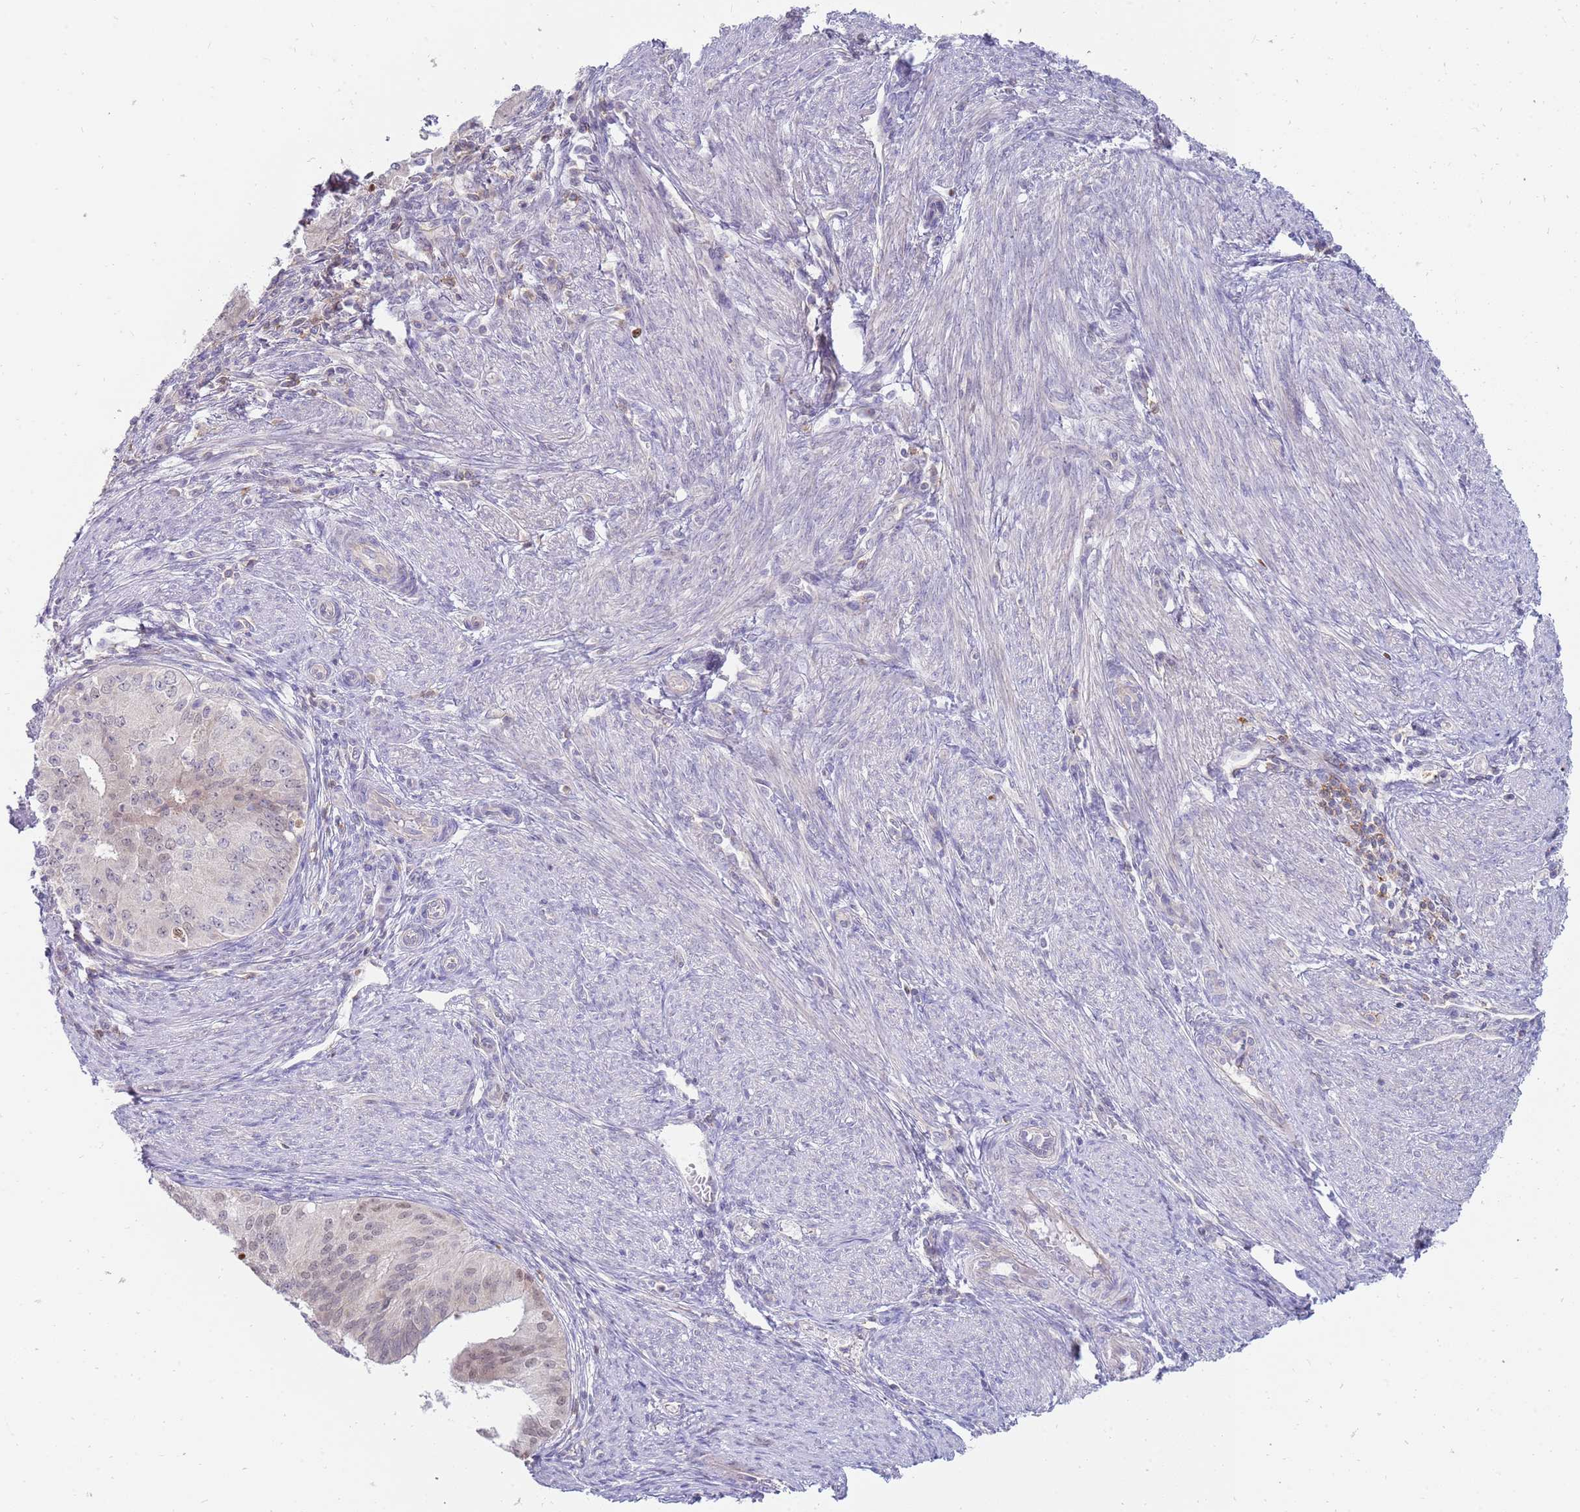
{"staining": {"intensity": "weak", "quantity": "<25%", "location": "nuclear"}, "tissue": "endometrial cancer", "cell_type": "Tumor cells", "image_type": "cancer", "snomed": [{"axis": "morphology", "description": "Adenocarcinoma, NOS"}, {"axis": "topography", "description": "Endometrium"}], "caption": "DAB (3,3'-diaminobenzidine) immunohistochemical staining of human endometrial adenocarcinoma reveals no significant staining in tumor cells. (DAB immunohistochemistry (IHC) with hematoxylin counter stain).", "gene": "STK25", "patient": {"sex": "female", "age": 50}}